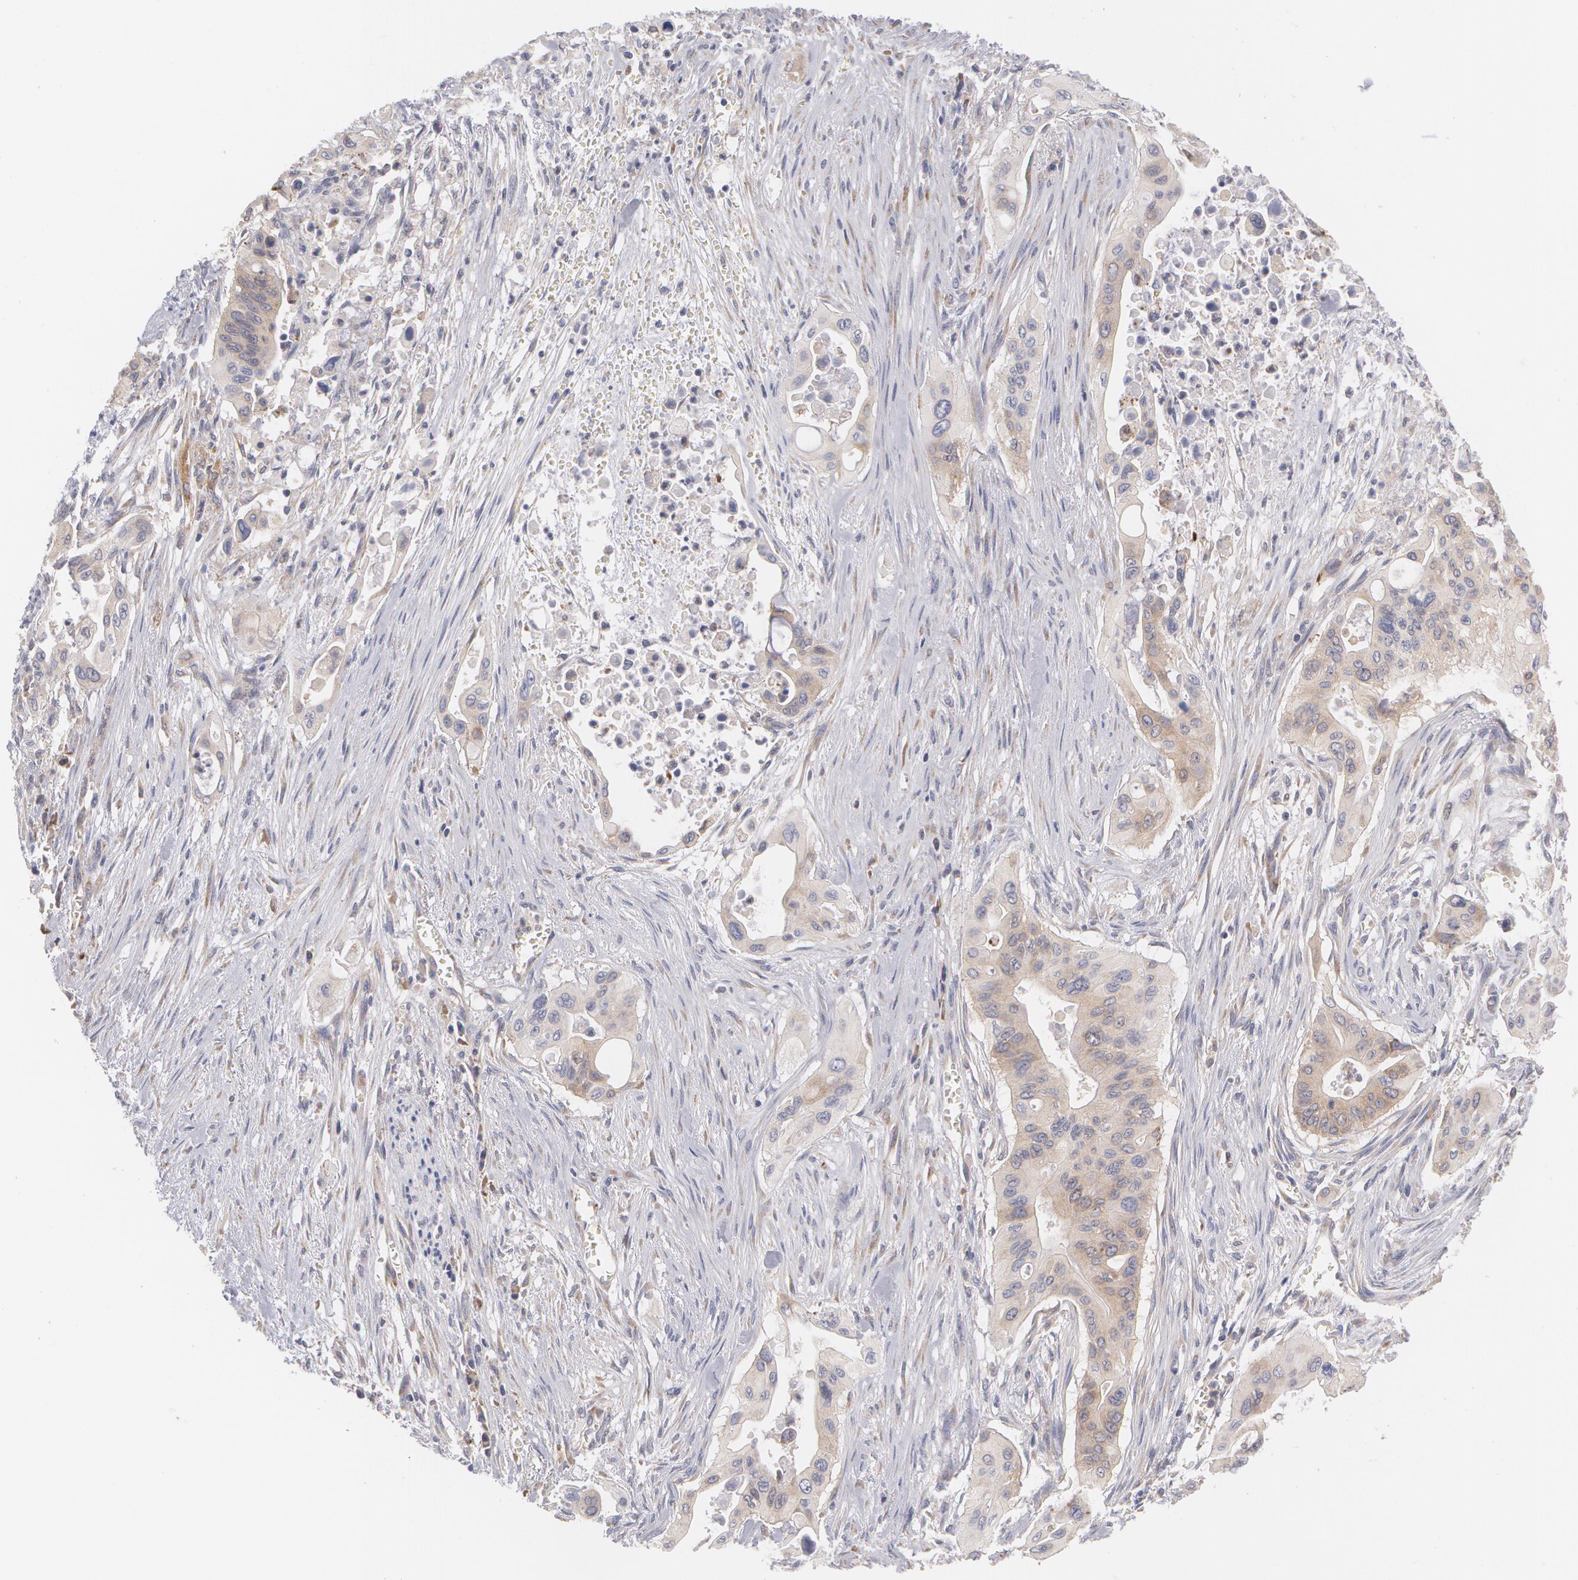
{"staining": {"intensity": "moderate", "quantity": ">75%", "location": "cytoplasmic/membranous"}, "tissue": "pancreatic cancer", "cell_type": "Tumor cells", "image_type": "cancer", "snomed": [{"axis": "morphology", "description": "Adenocarcinoma, NOS"}, {"axis": "topography", "description": "Pancreas"}], "caption": "Immunohistochemistry (IHC) photomicrograph of pancreatic cancer stained for a protein (brown), which exhibits medium levels of moderate cytoplasmic/membranous staining in about >75% of tumor cells.", "gene": "MTHFD1", "patient": {"sex": "male", "age": 77}}